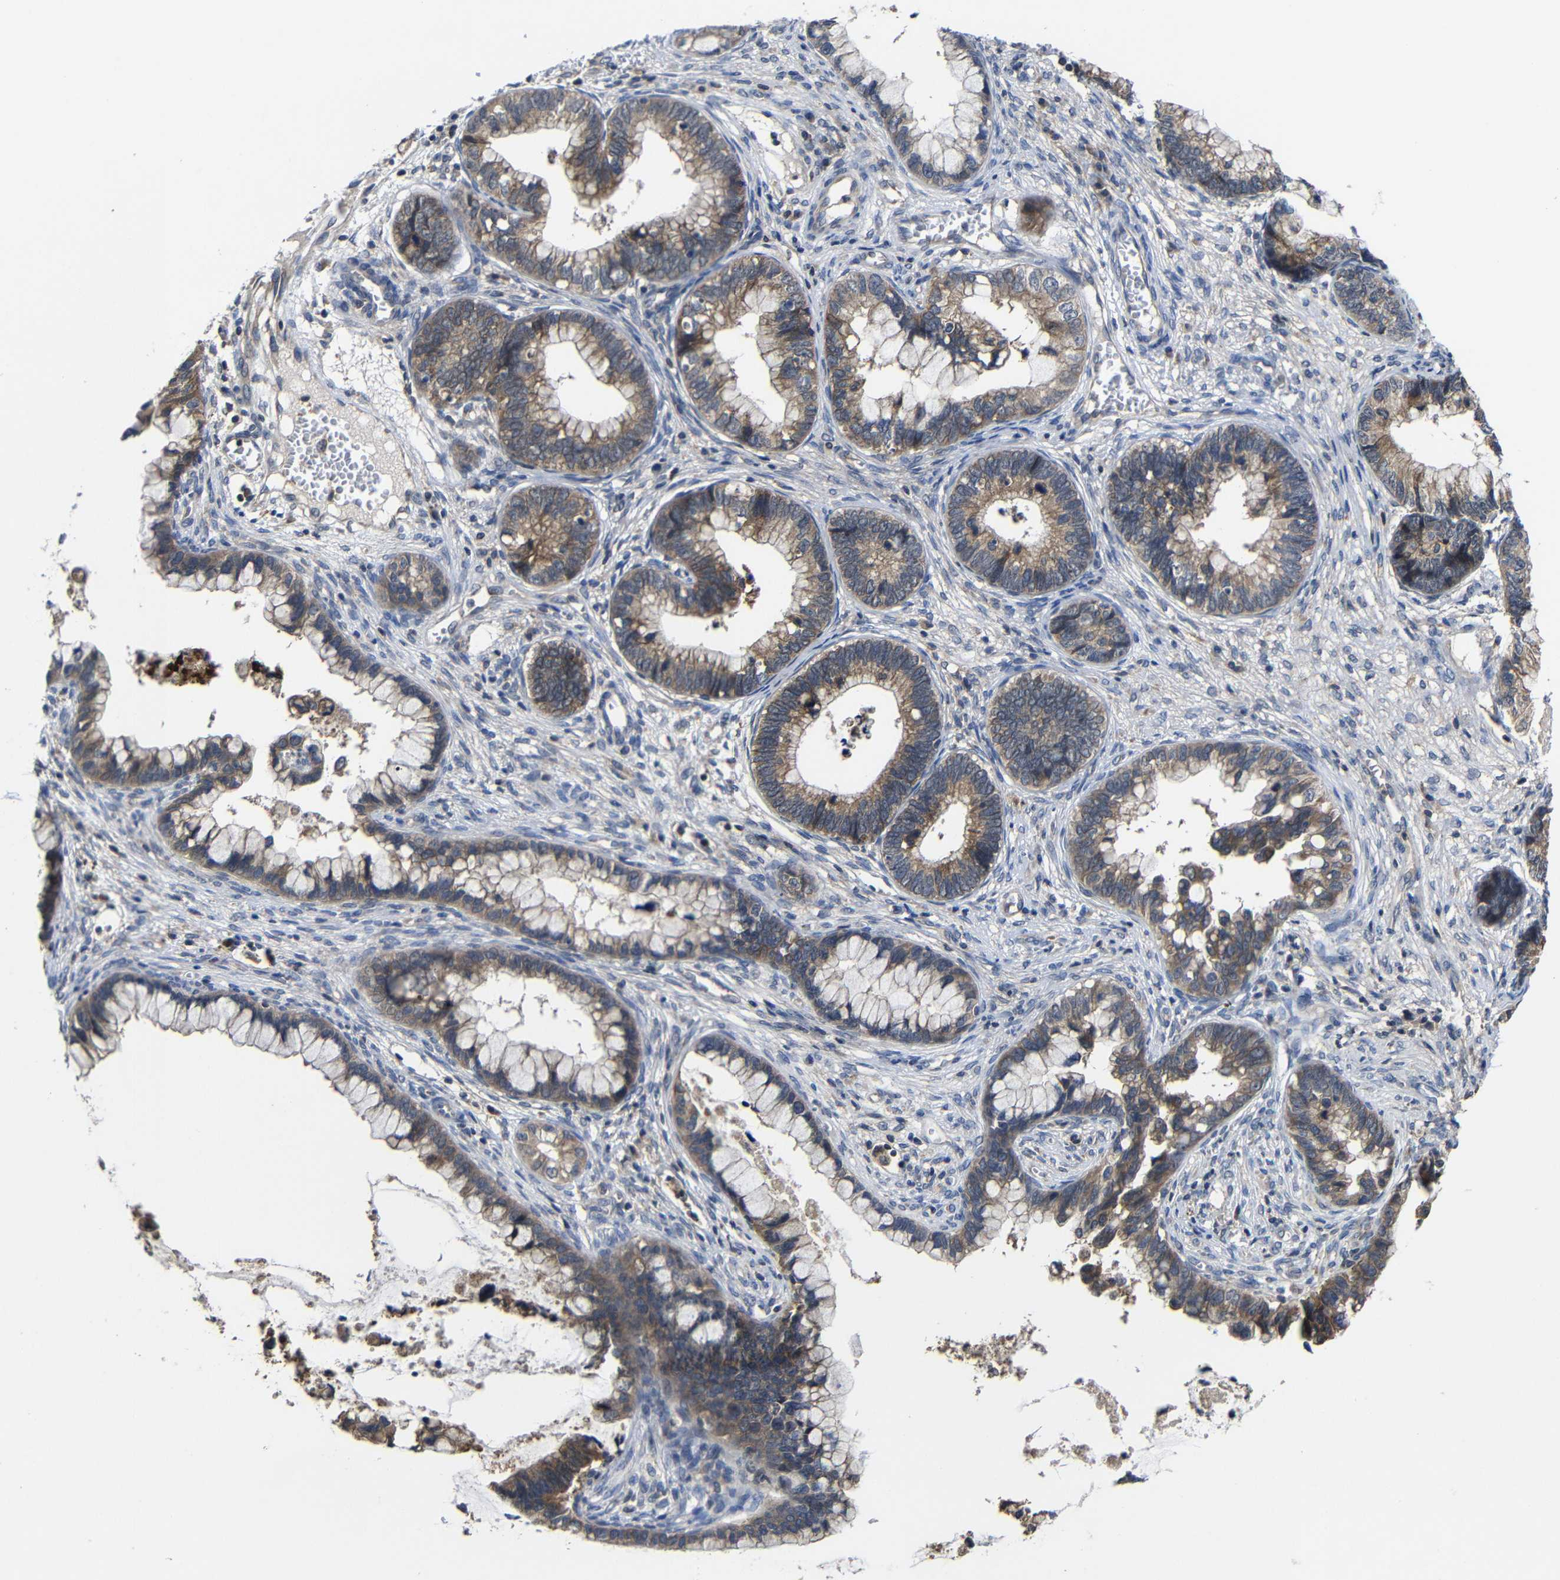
{"staining": {"intensity": "moderate", "quantity": ">75%", "location": "cytoplasmic/membranous"}, "tissue": "cervical cancer", "cell_type": "Tumor cells", "image_type": "cancer", "snomed": [{"axis": "morphology", "description": "Adenocarcinoma, NOS"}, {"axis": "topography", "description": "Cervix"}], "caption": "Immunohistochemical staining of cervical adenocarcinoma exhibits medium levels of moderate cytoplasmic/membranous staining in about >75% of tumor cells.", "gene": "LPAR5", "patient": {"sex": "female", "age": 44}}